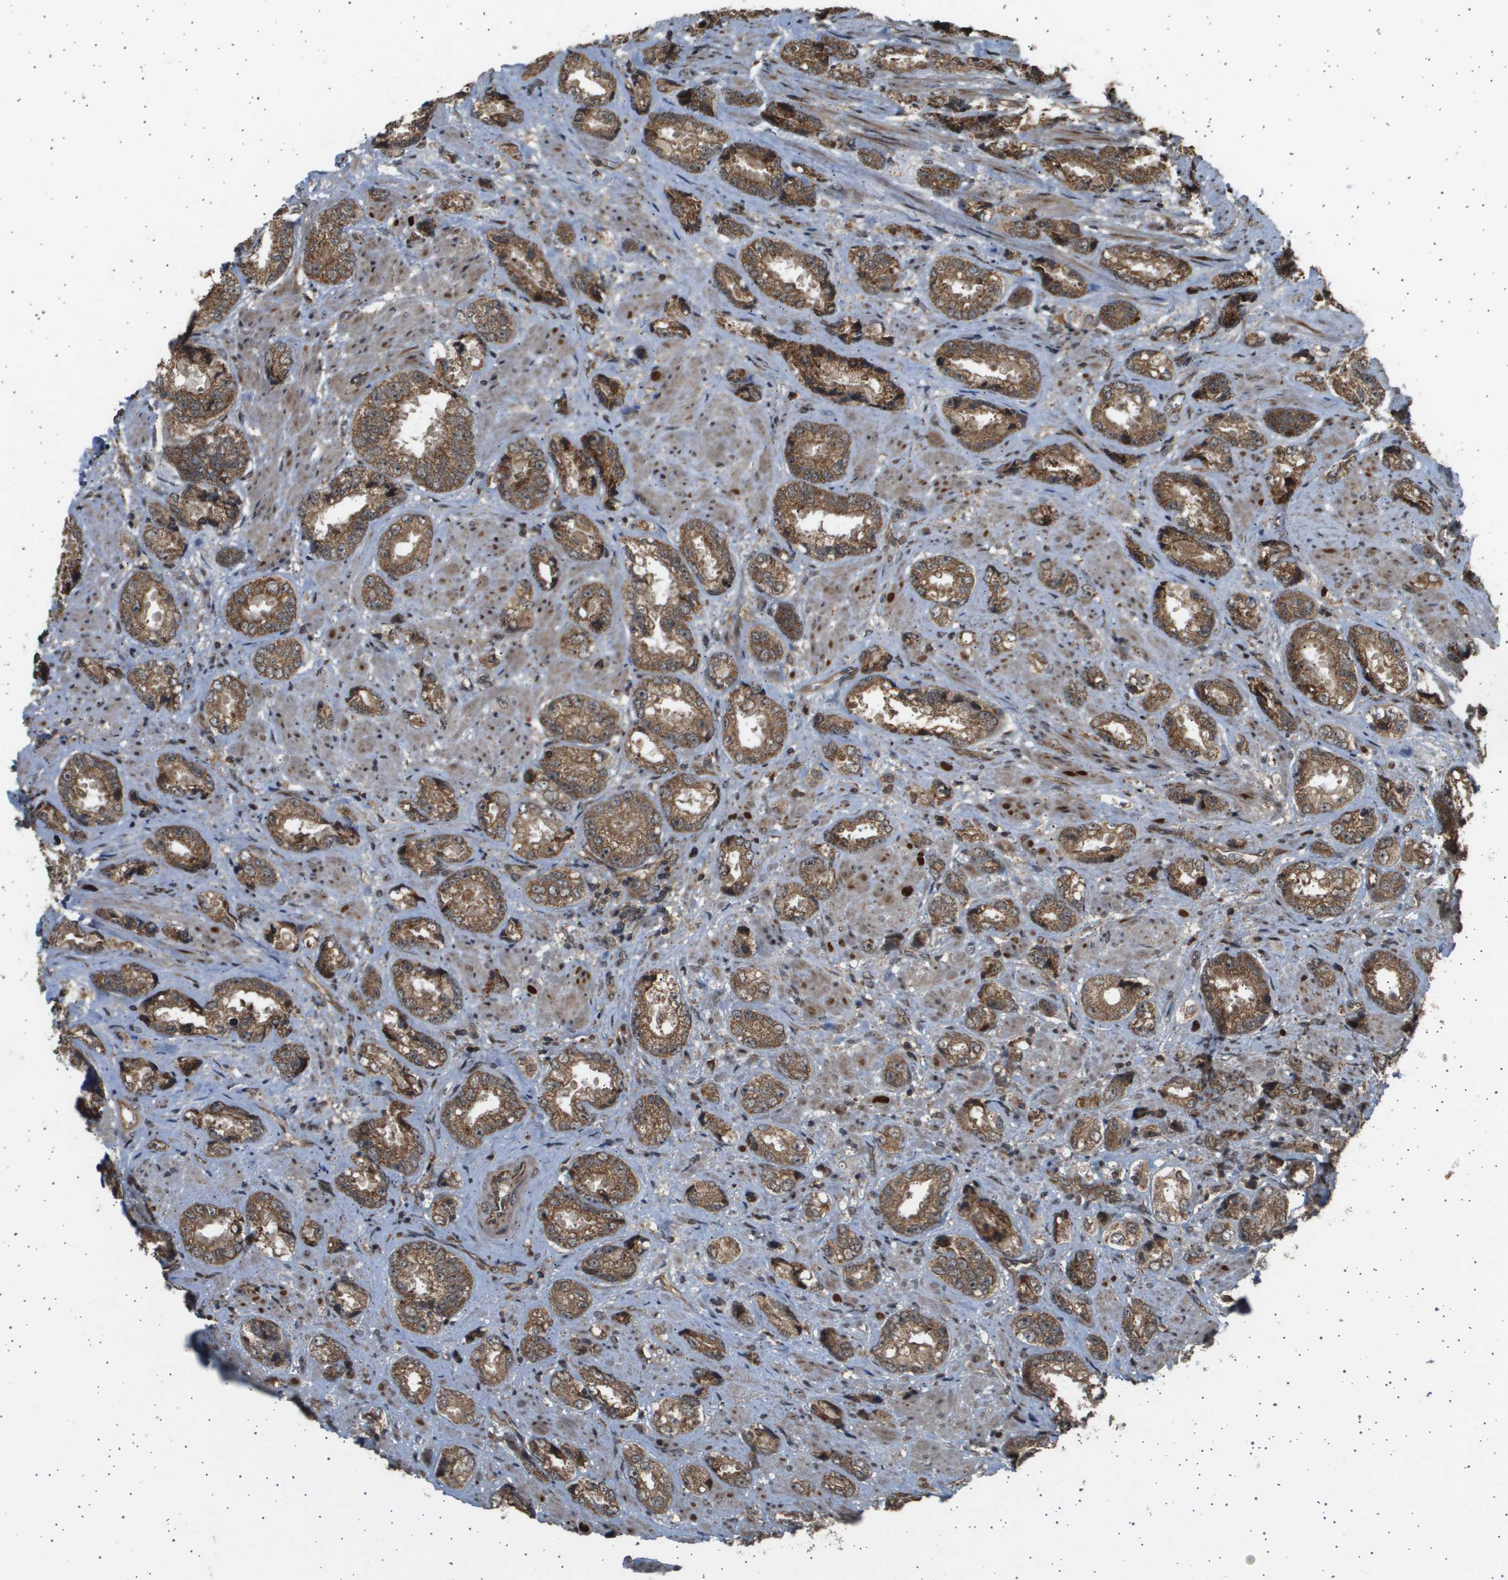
{"staining": {"intensity": "moderate", "quantity": ">75%", "location": "cytoplasmic/membranous"}, "tissue": "prostate cancer", "cell_type": "Tumor cells", "image_type": "cancer", "snomed": [{"axis": "morphology", "description": "Adenocarcinoma, High grade"}, {"axis": "topography", "description": "Prostate"}], "caption": "There is medium levels of moderate cytoplasmic/membranous positivity in tumor cells of prostate cancer (high-grade adenocarcinoma), as demonstrated by immunohistochemical staining (brown color).", "gene": "TNRC6A", "patient": {"sex": "male", "age": 61}}